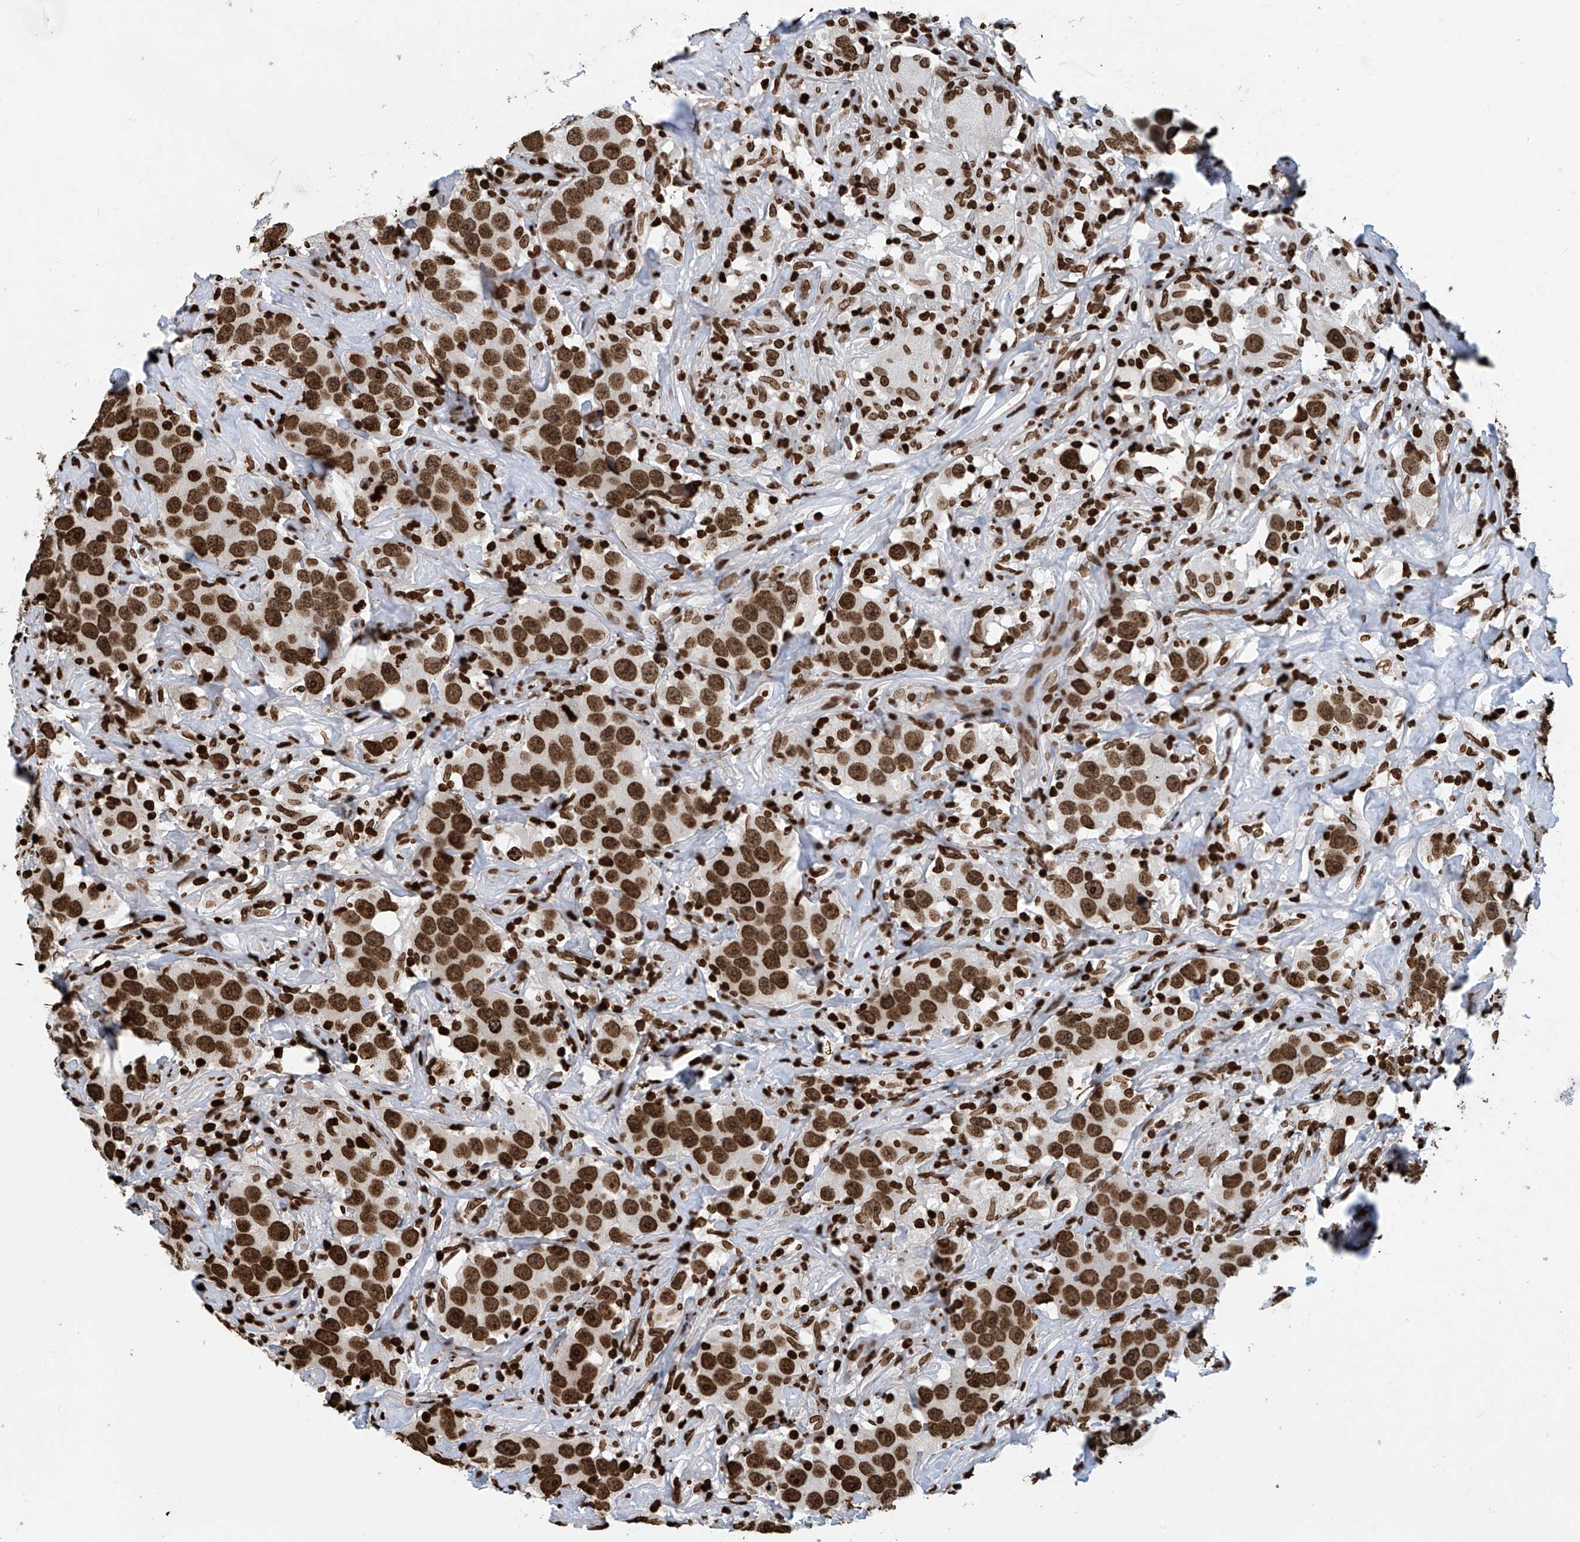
{"staining": {"intensity": "strong", "quantity": ">75%", "location": "nuclear"}, "tissue": "testis cancer", "cell_type": "Tumor cells", "image_type": "cancer", "snomed": [{"axis": "morphology", "description": "Seminoma, NOS"}, {"axis": "topography", "description": "Testis"}], "caption": "Protein staining demonstrates strong nuclear expression in approximately >75% of tumor cells in testis cancer.", "gene": "DPPA2", "patient": {"sex": "male", "age": 49}}